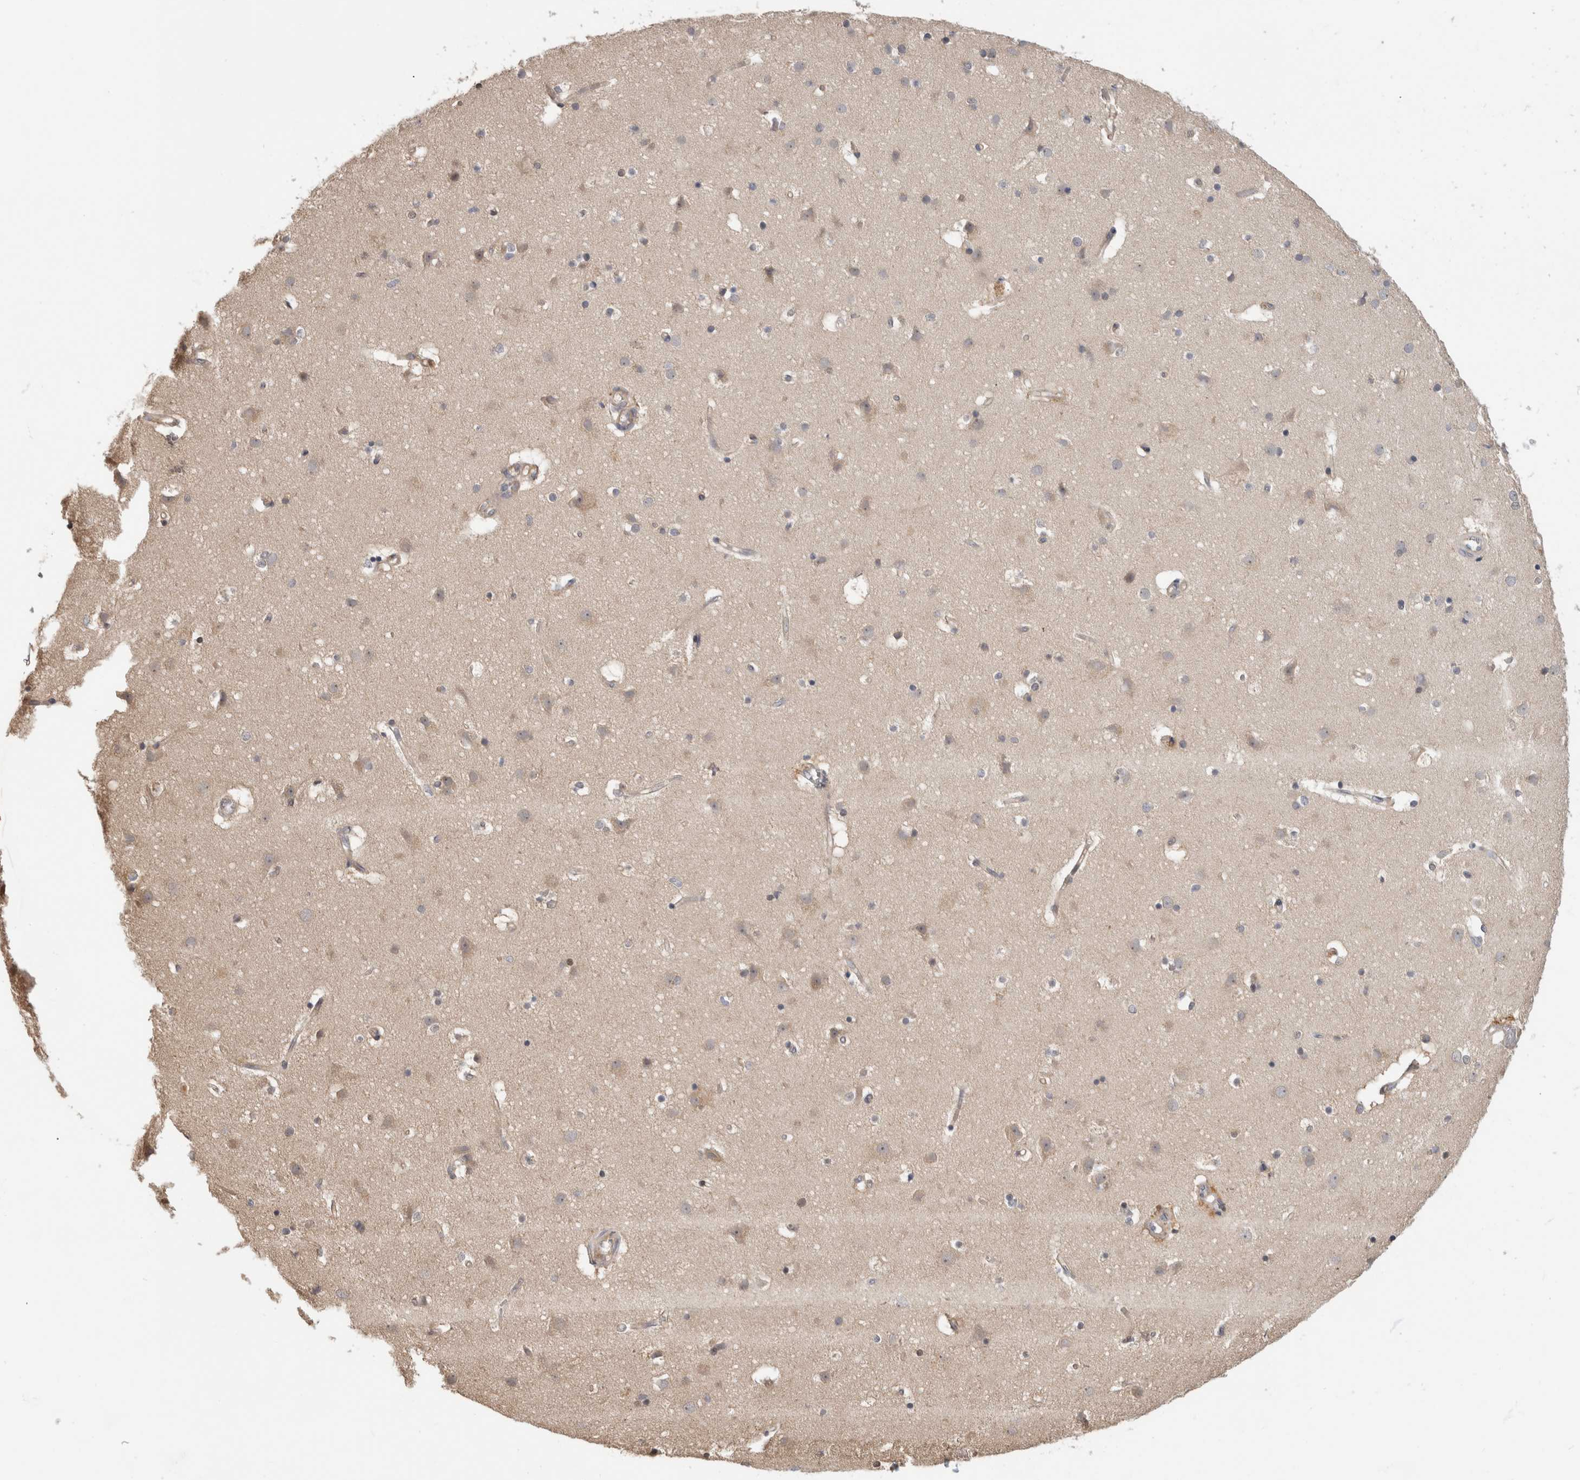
{"staining": {"intensity": "weak", "quantity": ">75%", "location": "cytoplasmic/membranous"}, "tissue": "cerebral cortex", "cell_type": "Endothelial cells", "image_type": "normal", "snomed": [{"axis": "morphology", "description": "Normal tissue, NOS"}, {"axis": "topography", "description": "Cerebral cortex"}], "caption": "DAB (3,3'-diaminobenzidine) immunohistochemical staining of unremarkable human cerebral cortex exhibits weak cytoplasmic/membranous protein positivity in approximately >75% of endothelial cells.", "gene": "PGM1", "patient": {"sex": "male", "age": 54}}